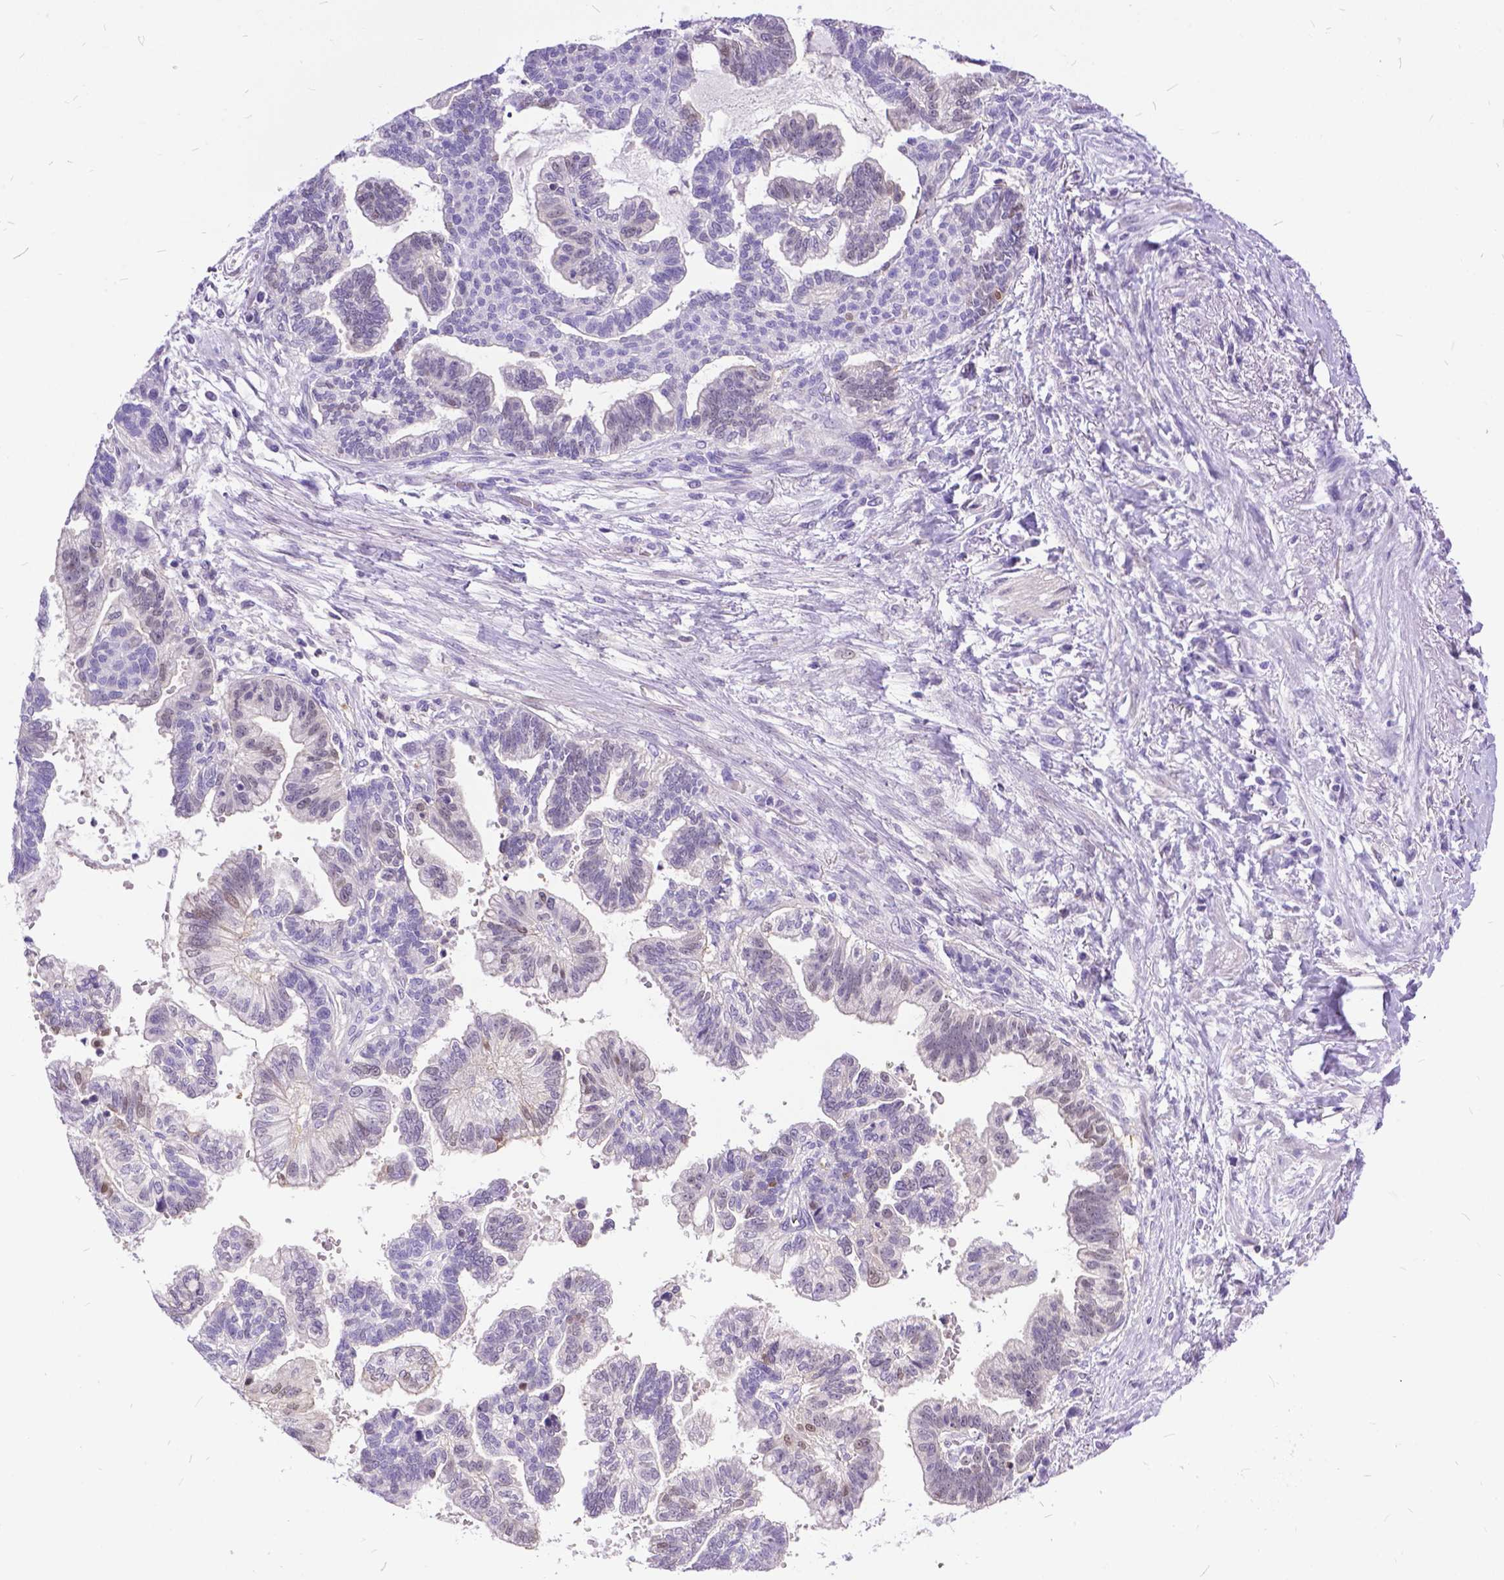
{"staining": {"intensity": "weak", "quantity": "<25%", "location": "nuclear"}, "tissue": "stomach cancer", "cell_type": "Tumor cells", "image_type": "cancer", "snomed": [{"axis": "morphology", "description": "Adenocarcinoma, NOS"}, {"axis": "topography", "description": "Stomach"}], "caption": "High power microscopy photomicrograph of an immunohistochemistry photomicrograph of stomach cancer (adenocarcinoma), revealing no significant staining in tumor cells.", "gene": "TMEM169", "patient": {"sex": "male", "age": 83}}